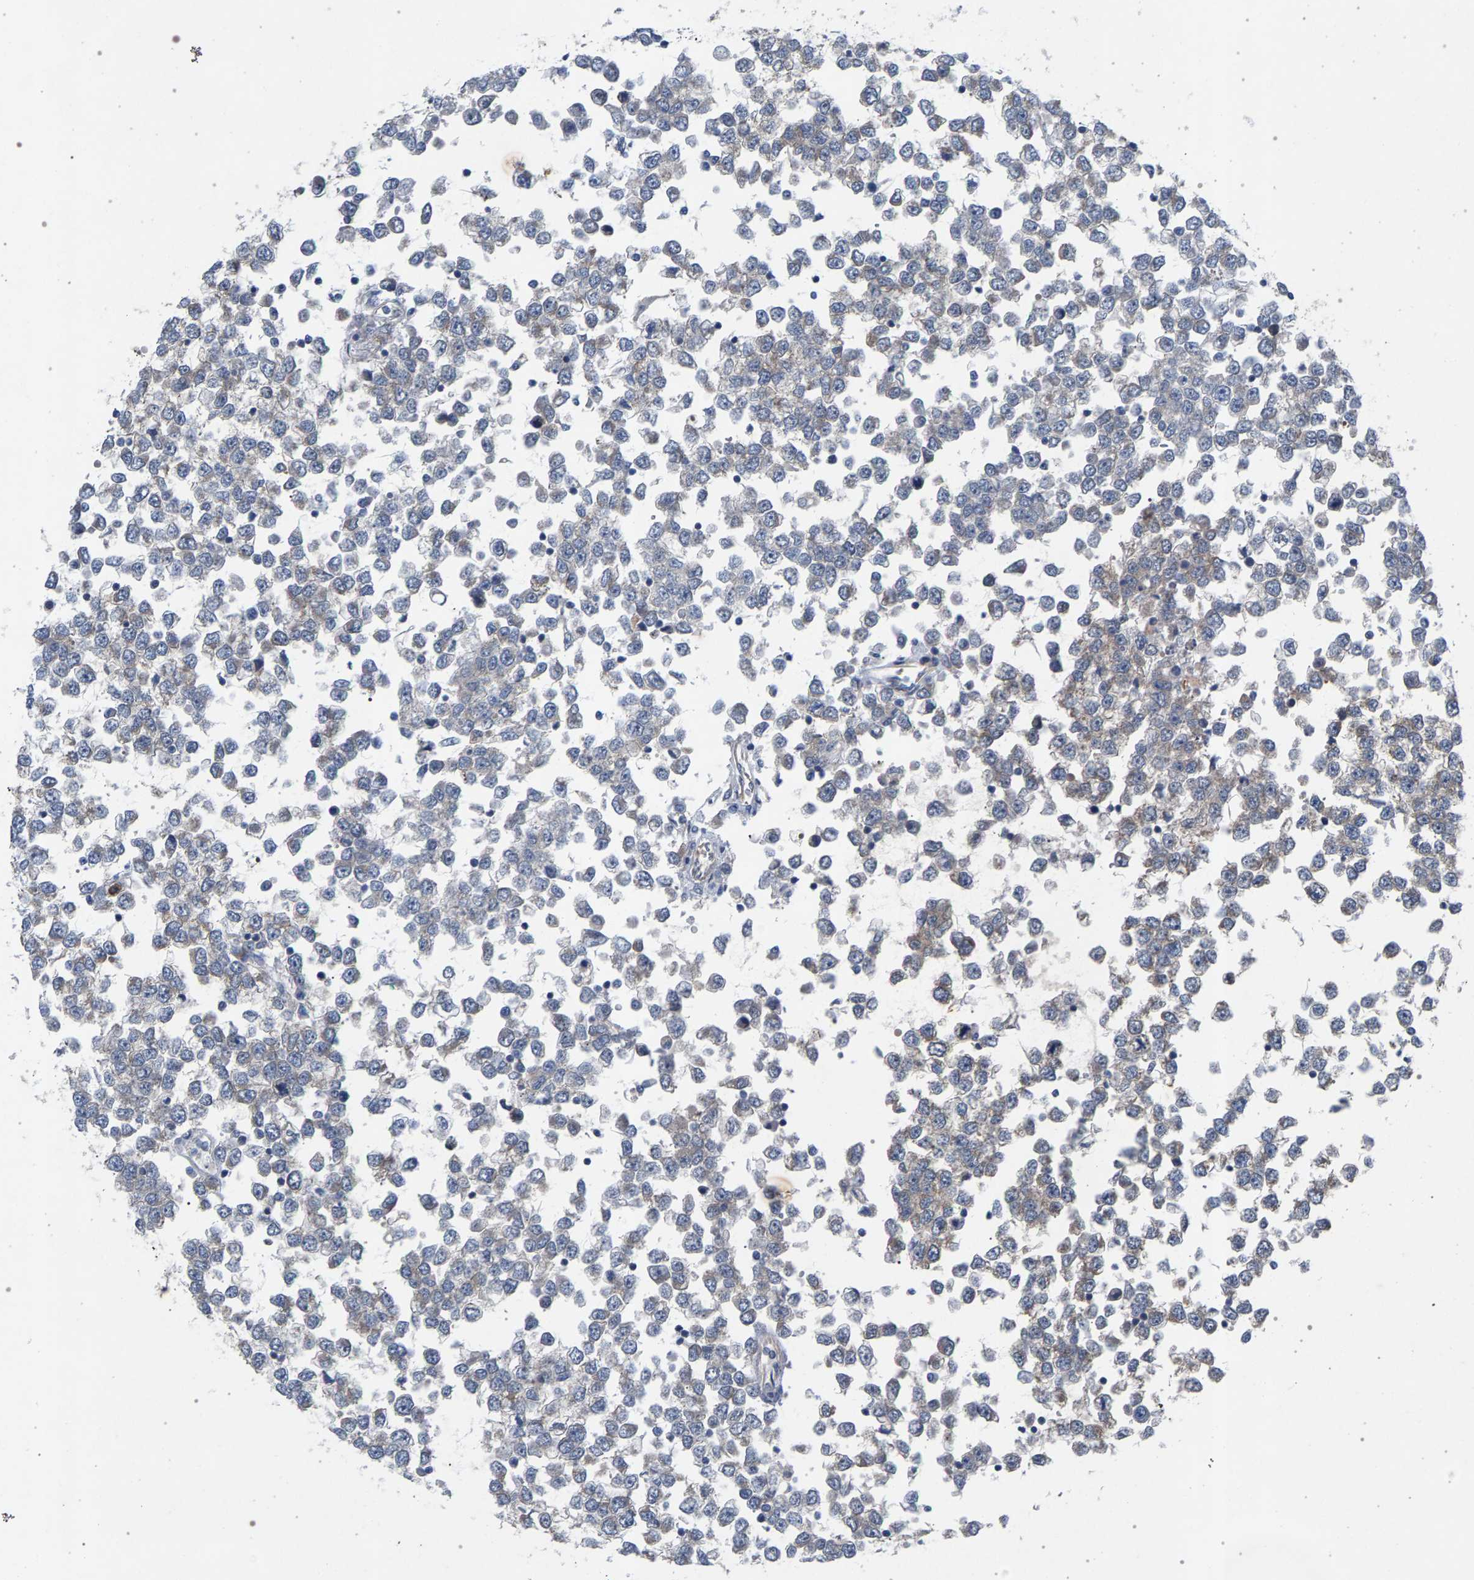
{"staining": {"intensity": "negative", "quantity": "none", "location": "none"}, "tissue": "testis cancer", "cell_type": "Tumor cells", "image_type": "cancer", "snomed": [{"axis": "morphology", "description": "Seminoma, NOS"}, {"axis": "topography", "description": "Testis"}], "caption": "High power microscopy micrograph of an immunohistochemistry histopathology image of testis cancer (seminoma), revealing no significant staining in tumor cells.", "gene": "MAMDC2", "patient": {"sex": "male", "age": 65}}